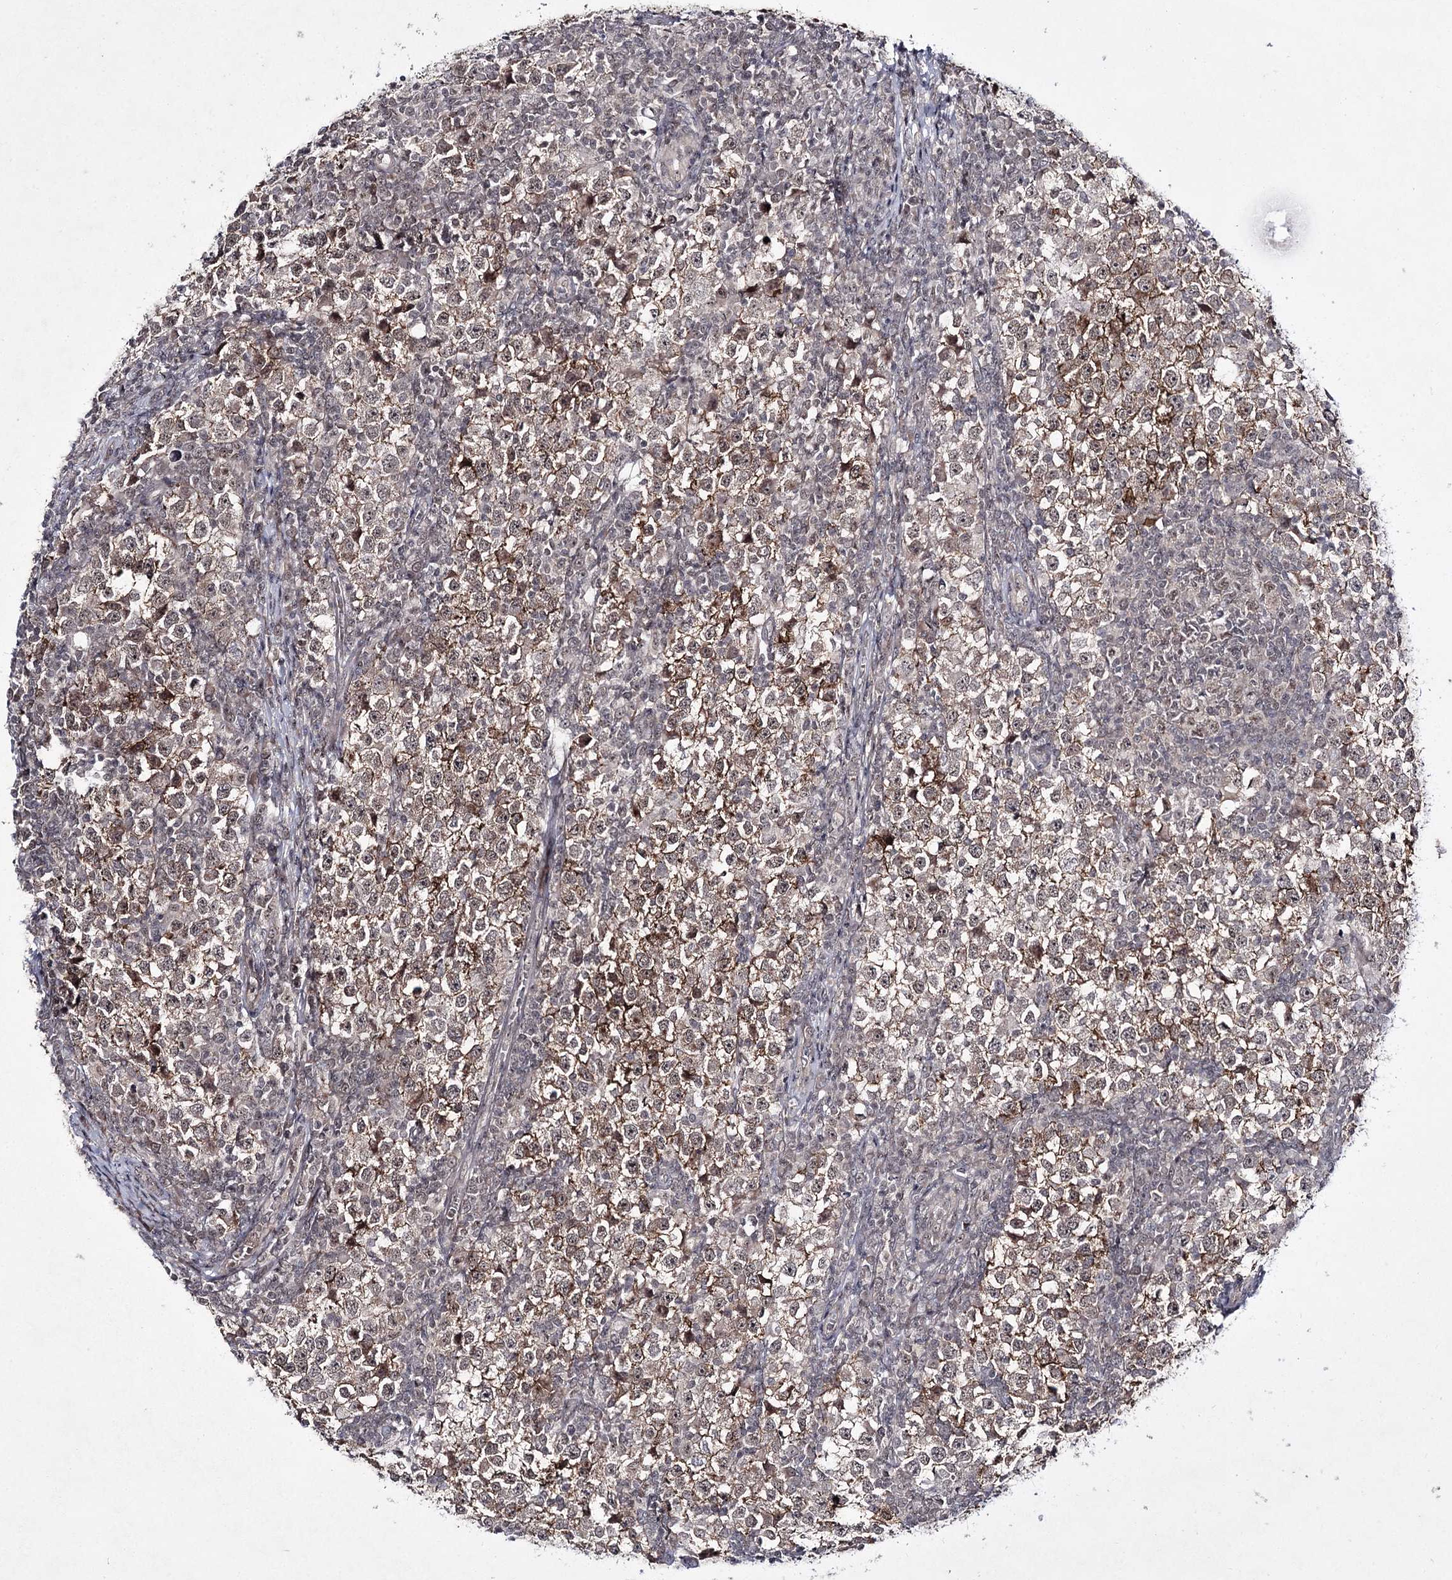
{"staining": {"intensity": "moderate", "quantity": ">75%", "location": "cytoplasmic/membranous,nuclear"}, "tissue": "testis cancer", "cell_type": "Tumor cells", "image_type": "cancer", "snomed": [{"axis": "morphology", "description": "Seminoma, NOS"}, {"axis": "topography", "description": "Testis"}], "caption": "The image displays immunohistochemical staining of testis cancer. There is moderate cytoplasmic/membranous and nuclear expression is present in about >75% of tumor cells. Nuclei are stained in blue.", "gene": "HOXC11", "patient": {"sex": "male", "age": 65}}